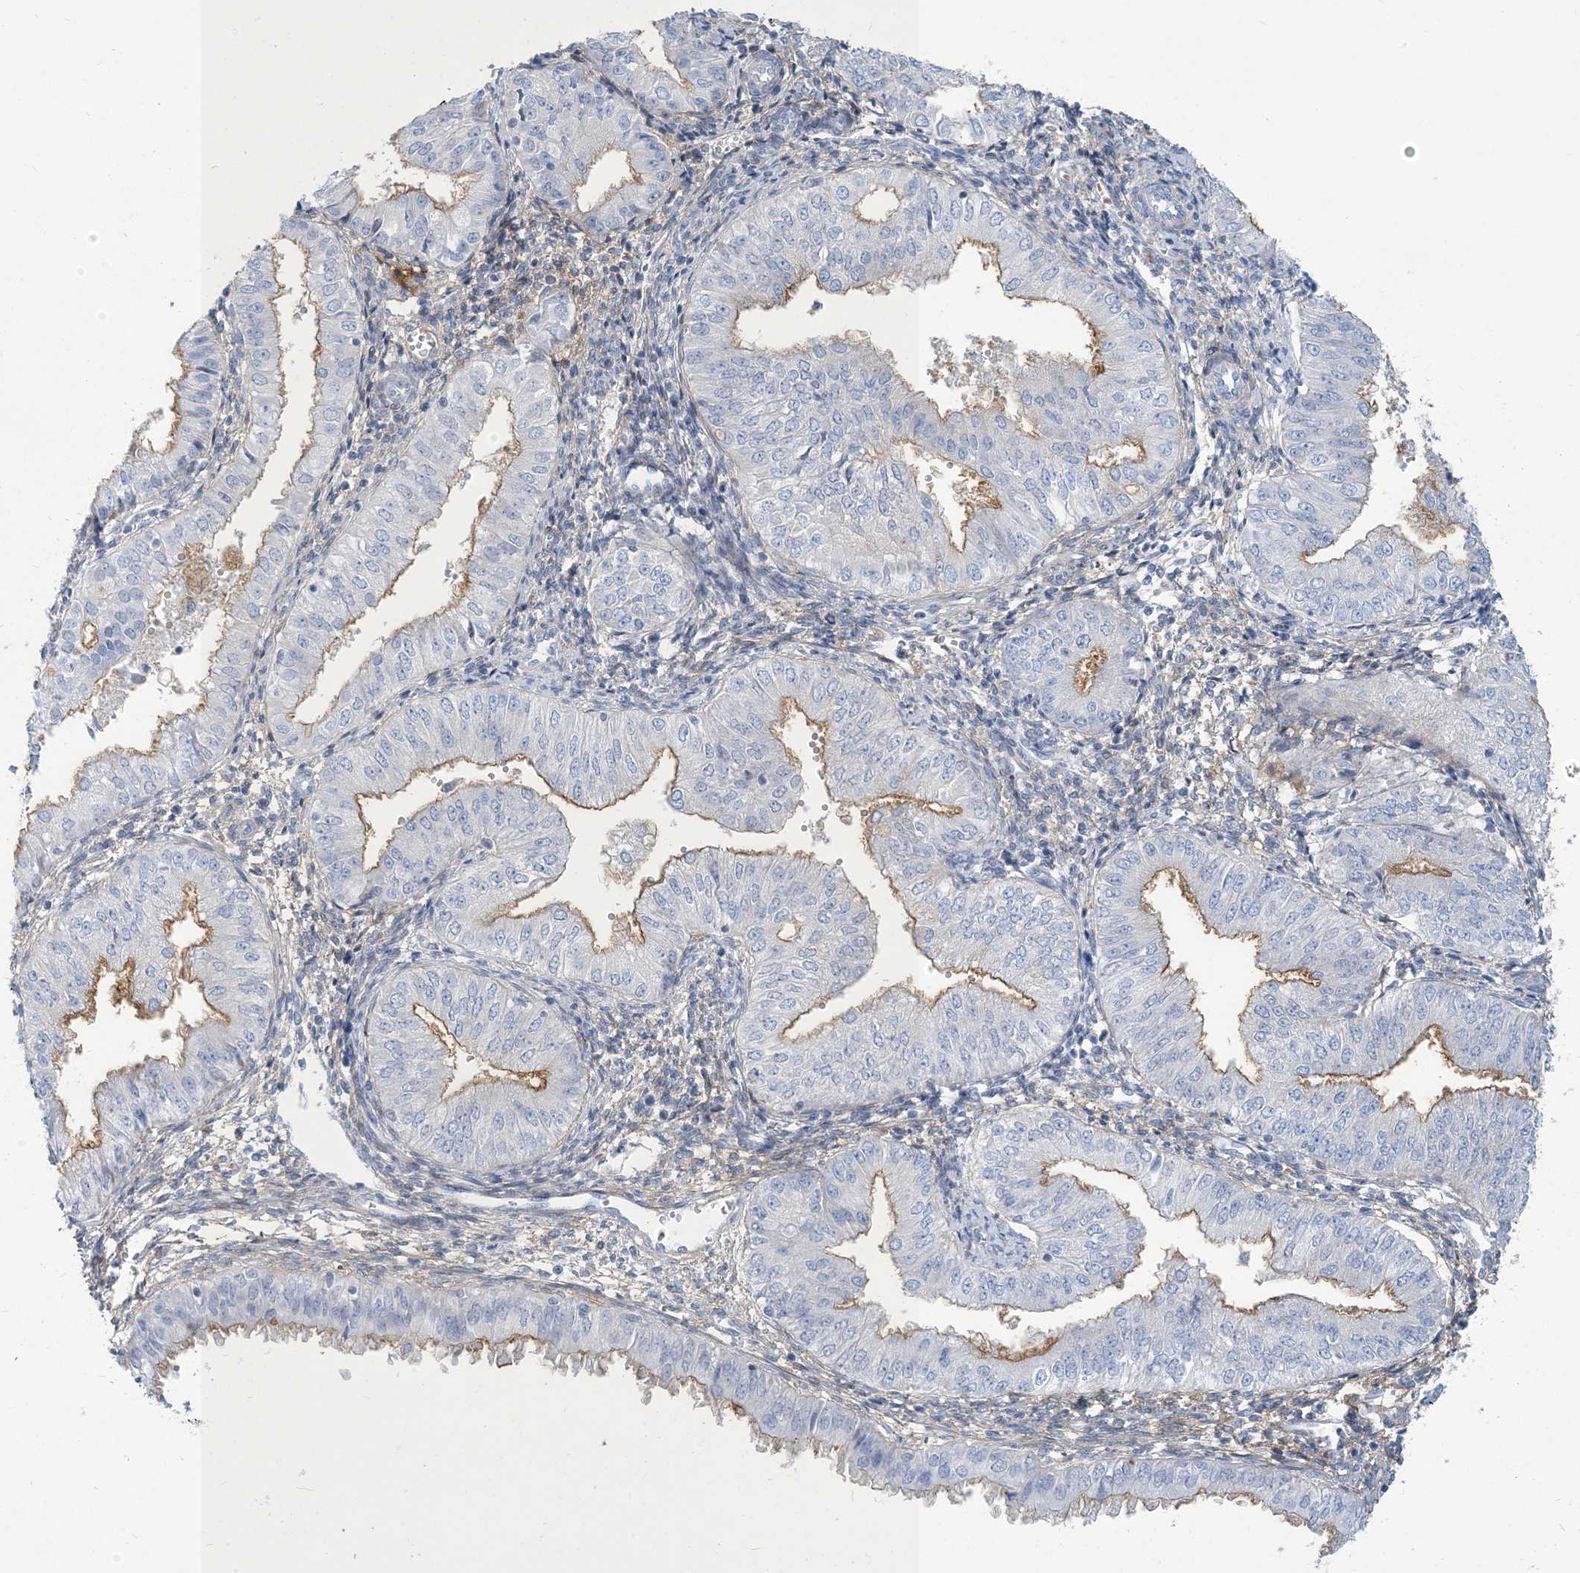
{"staining": {"intensity": "weak", "quantity": "25%-75%", "location": "cytoplasmic/membranous"}, "tissue": "endometrial cancer", "cell_type": "Tumor cells", "image_type": "cancer", "snomed": [{"axis": "morphology", "description": "Normal tissue, NOS"}, {"axis": "morphology", "description": "Adenocarcinoma, NOS"}, {"axis": "topography", "description": "Endometrium"}], "caption": "Brown immunohistochemical staining in endometrial adenocarcinoma demonstrates weak cytoplasmic/membranous staining in approximately 25%-75% of tumor cells. (brown staining indicates protein expression, while blue staining denotes nuclei).", "gene": "MOXD1", "patient": {"sex": "female", "age": 53}}